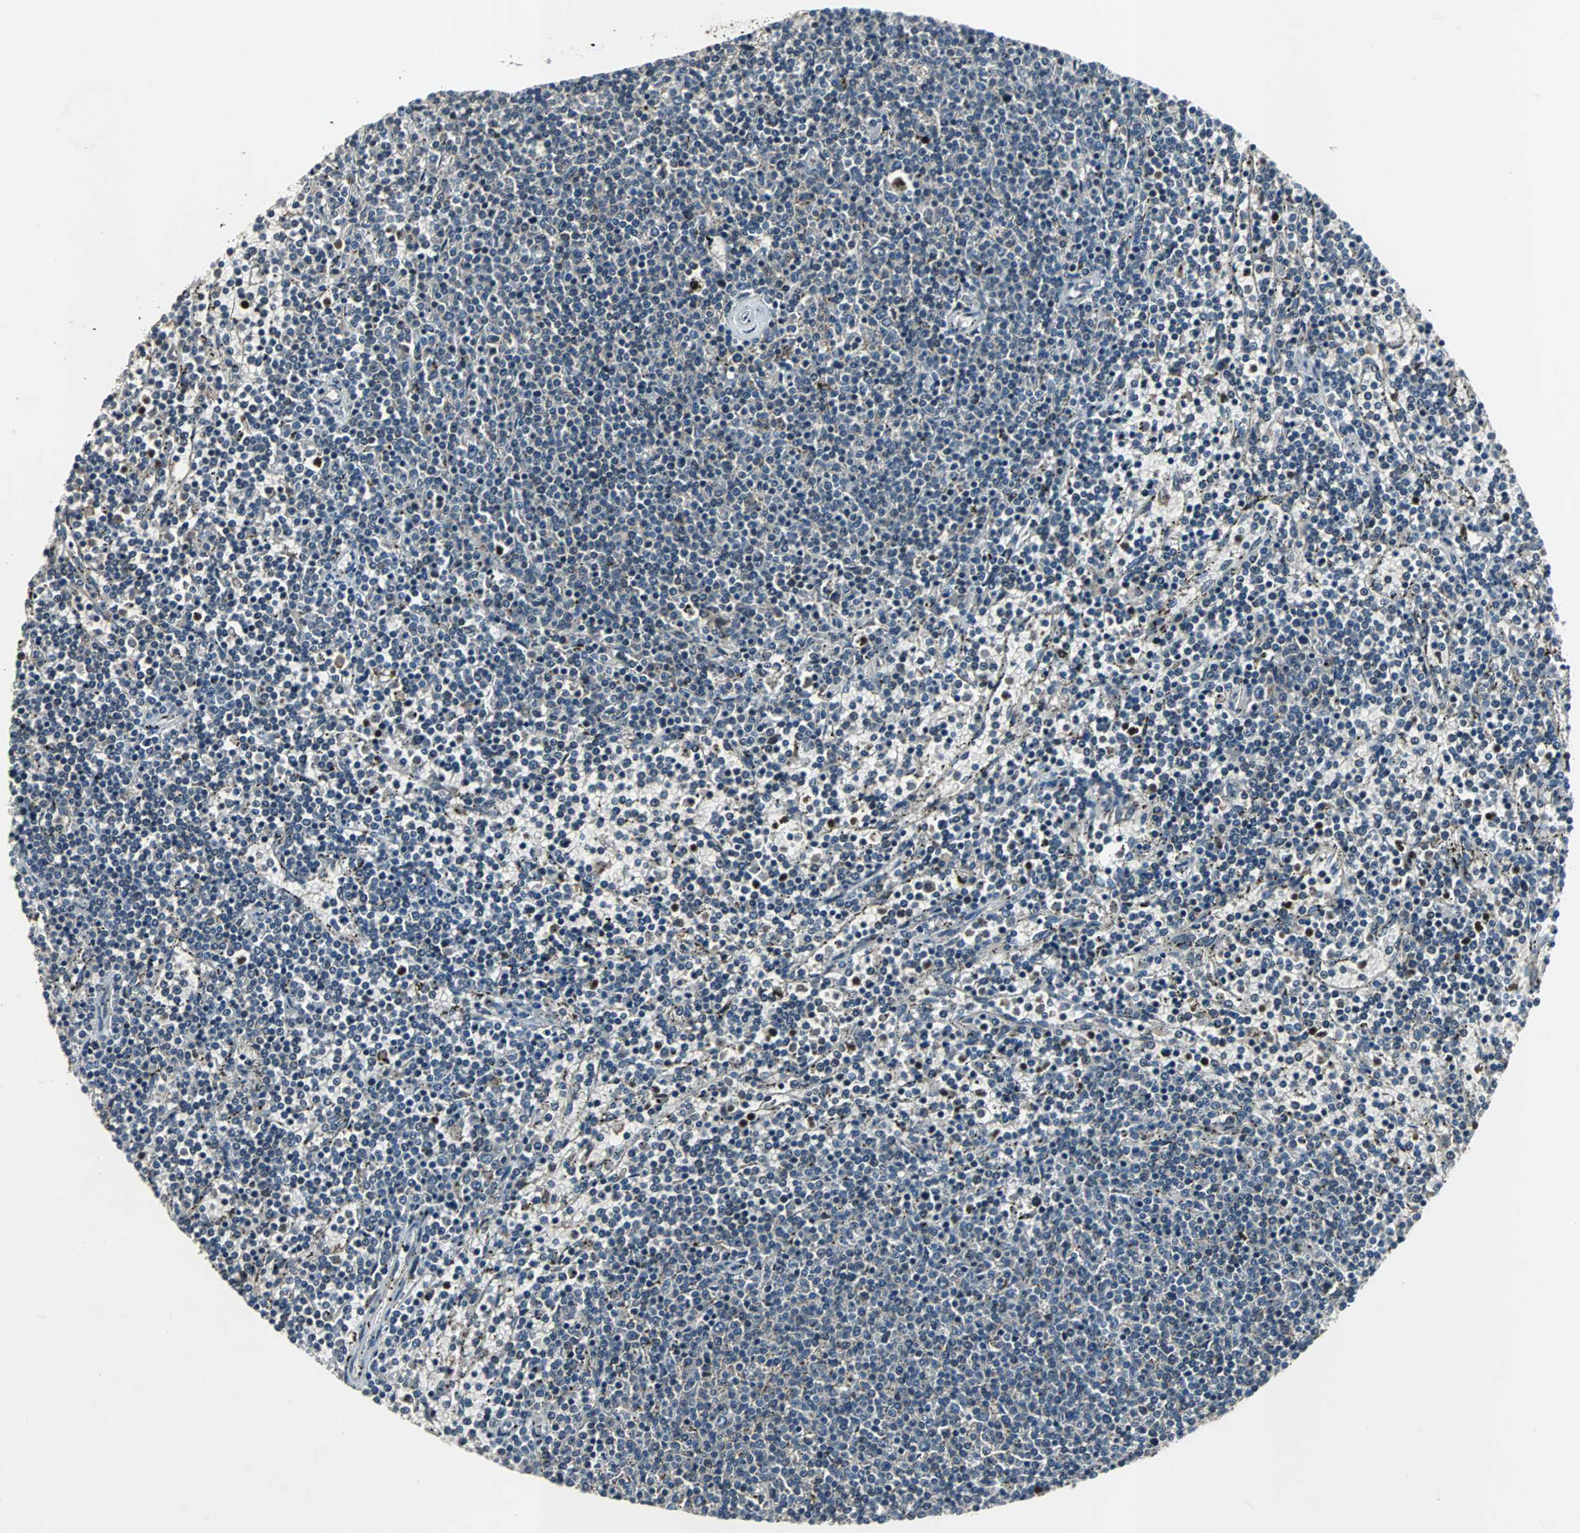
{"staining": {"intensity": "negative", "quantity": "none", "location": "none"}, "tissue": "lymphoma", "cell_type": "Tumor cells", "image_type": "cancer", "snomed": [{"axis": "morphology", "description": "Malignant lymphoma, non-Hodgkin's type, Low grade"}, {"axis": "topography", "description": "Spleen"}], "caption": "Immunohistochemistry (IHC) micrograph of neoplastic tissue: lymphoma stained with DAB demonstrates no significant protein expression in tumor cells. Nuclei are stained in blue.", "gene": "SOS1", "patient": {"sex": "female", "age": 50}}